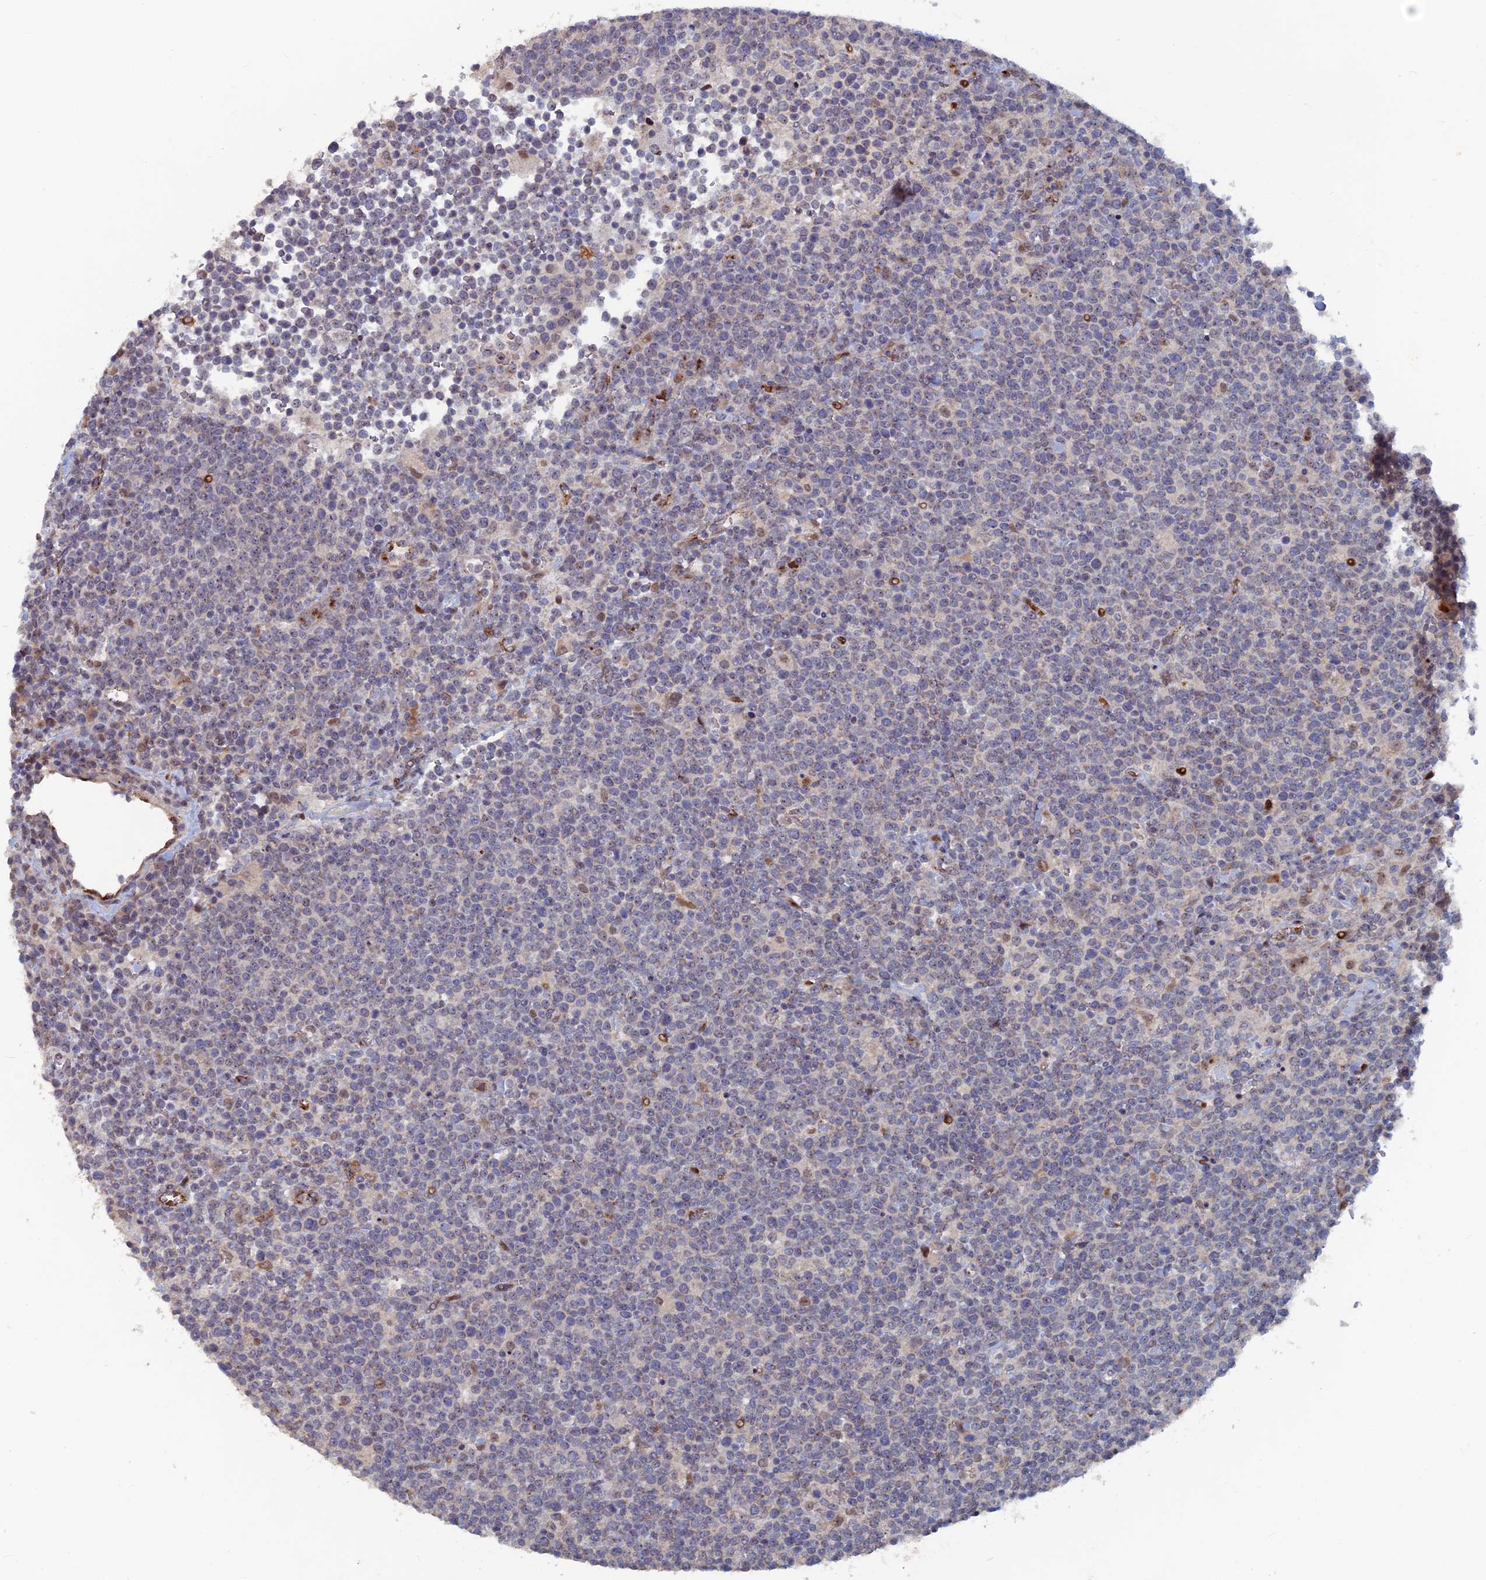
{"staining": {"intensity": "negative", "quantity": "none", "location": "none"}, "tissue": "lymphoma", "cell_type": "Tumor cells", "image_type": "cancer", "snomed": [{"axis": "morphology", "description": "Malignant lymphoma, non-Hodgkin's type, High grade"}, {"axis": "topography", "description": "Lymph node"}], "caption": "A photomicrograph of lymphoma stained for a protein shows no brown staining in tumor cells. Nuclei are stained in blue.", "gene": "SH3D21", "patient": {"sex": "male", "age": 61}}